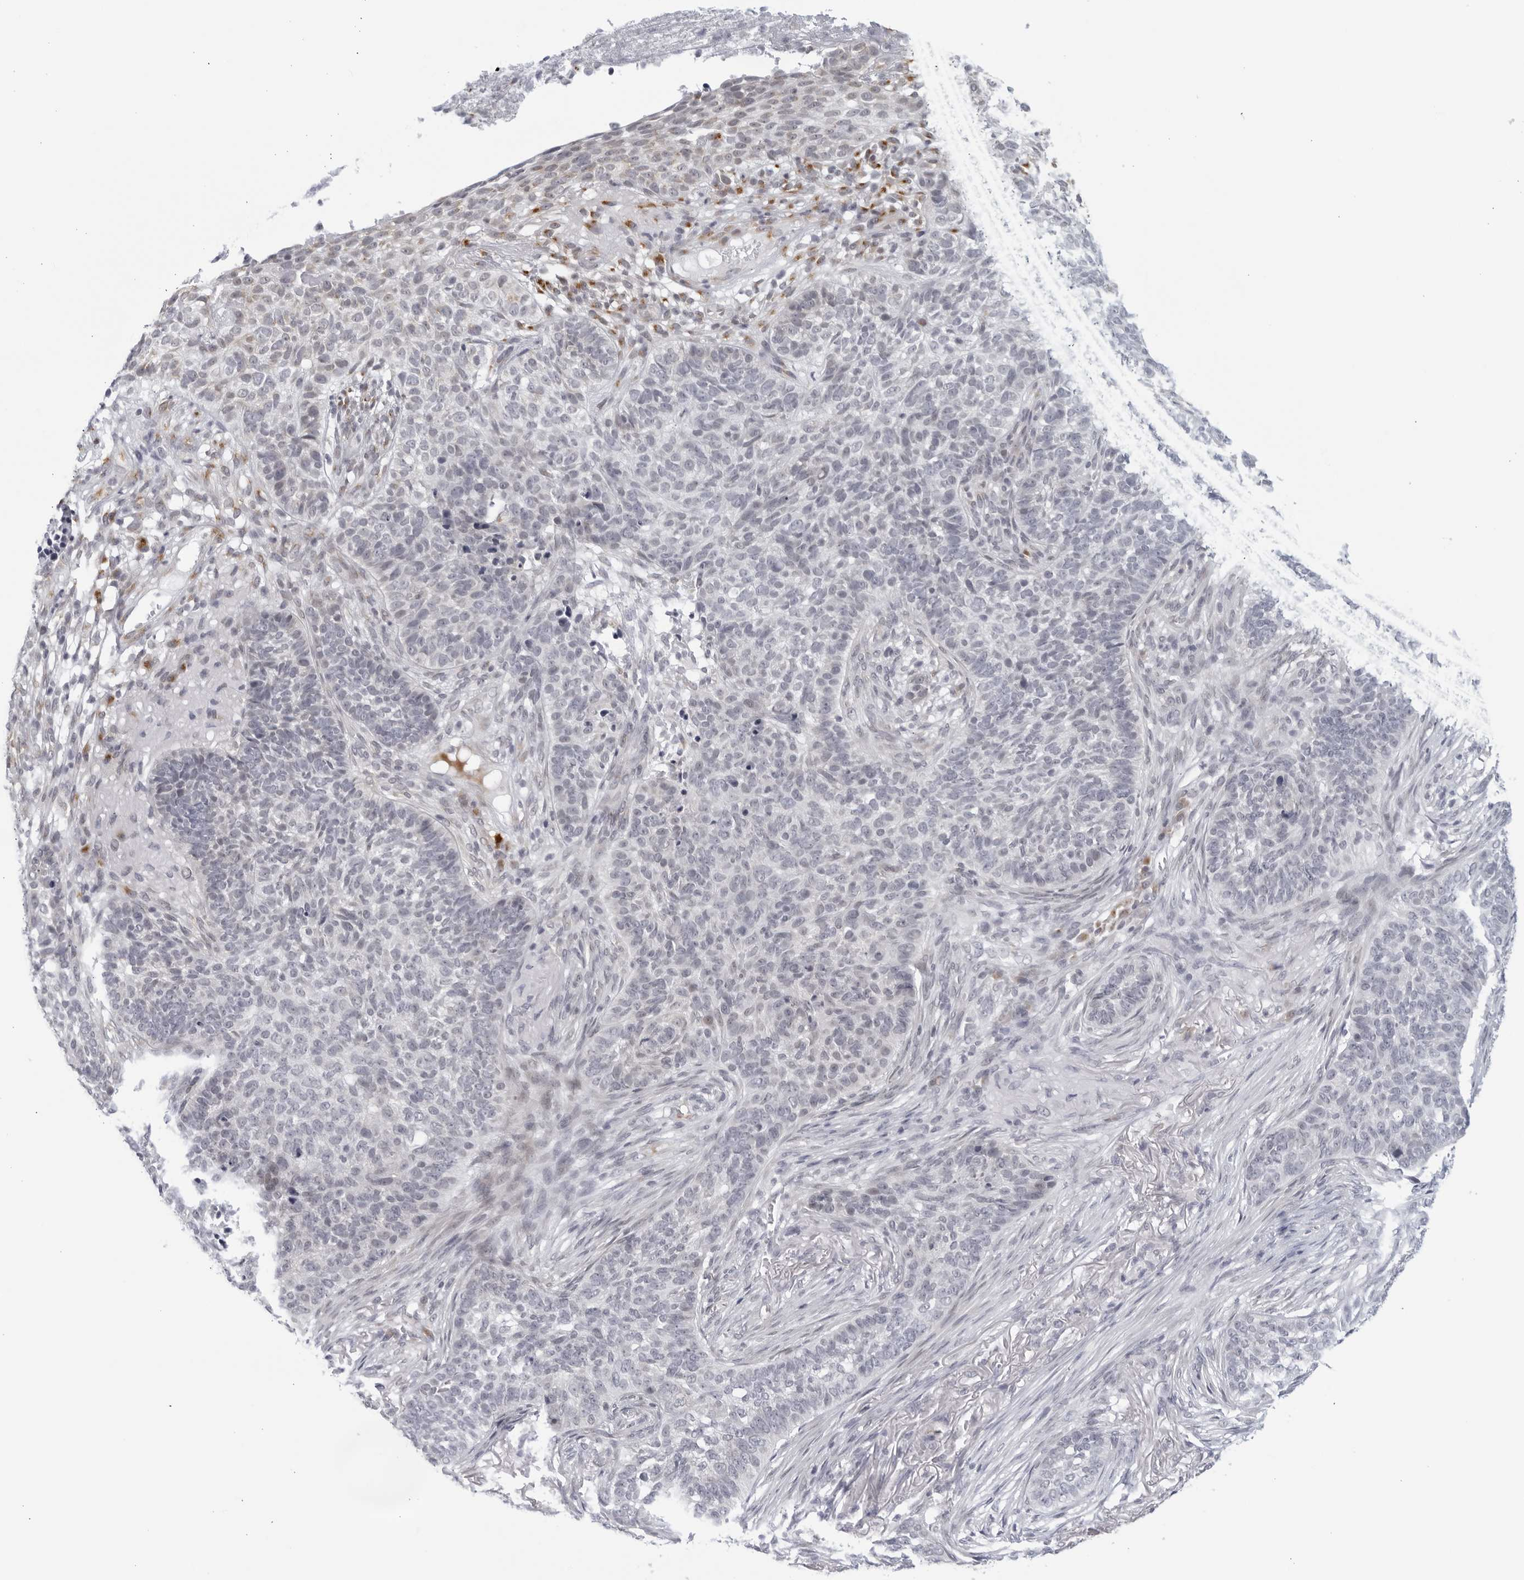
{"staining": {"intensity": "negative", "quantity": "none", "location": "none"}, "tissue": "skin cancer", "cell_type": "Tumor cells", "image_type": "cancer", "snomed": [{"axis": "morphology", "description": "Basal cell carcinoma"}, {"axis": "topography", "description": "Skin"}], "caption": "Image shows no protein staining in tumor cells of basal cell carcinoma (skin) tissue.", "gene": "WDTC1", "patient": {"sex": "male", "age": 85}}